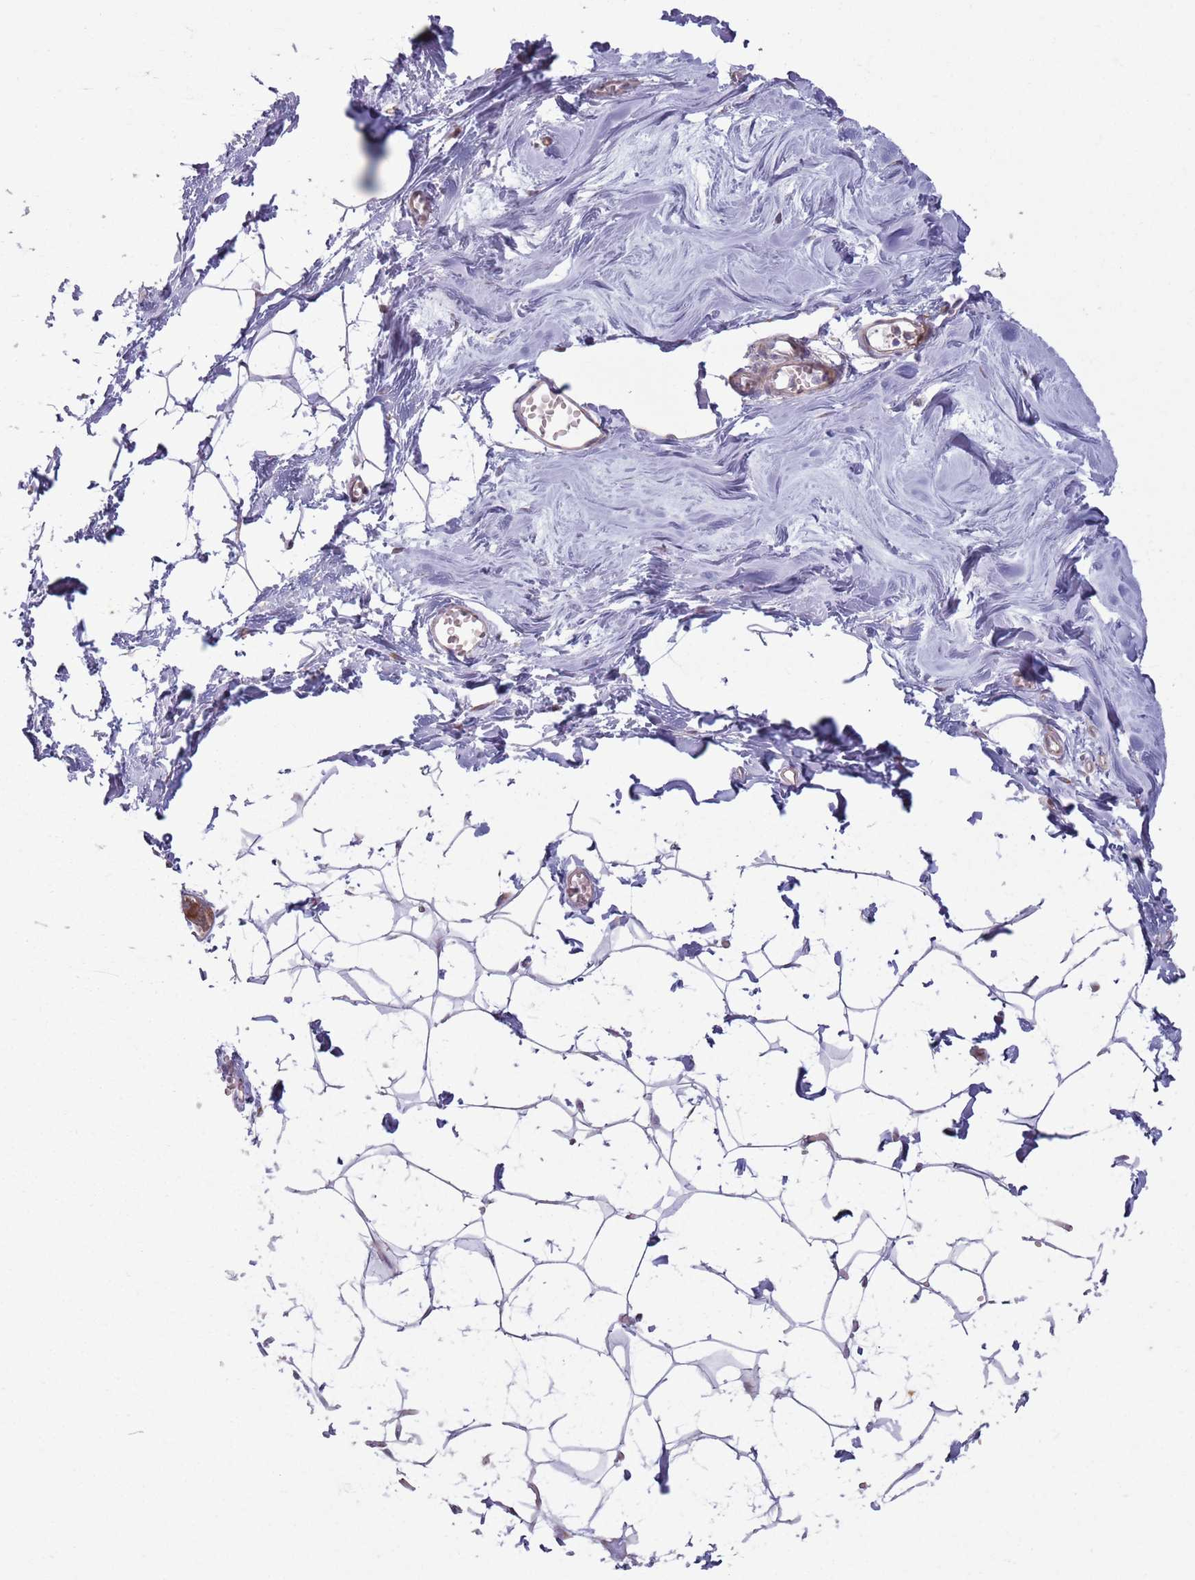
{"staining": {"intensity": "negative", "quantity": "none", "location": "none"}, "tissue": "breast", "cell_type": "Adipocytes", "image_type": "normal", "snomed": [{"axis": "morphology", "description": "Normal tissue, NOS"}, {"axis": "topography", "description": "Breast"}], "caption": "Immunohistochemistry (IHC) image of normal breast: breast stained with DAB shows no significant protein expression in adipocytes. (DAB (3,3'-diaminobenzidine) IHC, high magnification).", "gene": "CCDC150", "patient": {"sex": "female", "age": 27}}